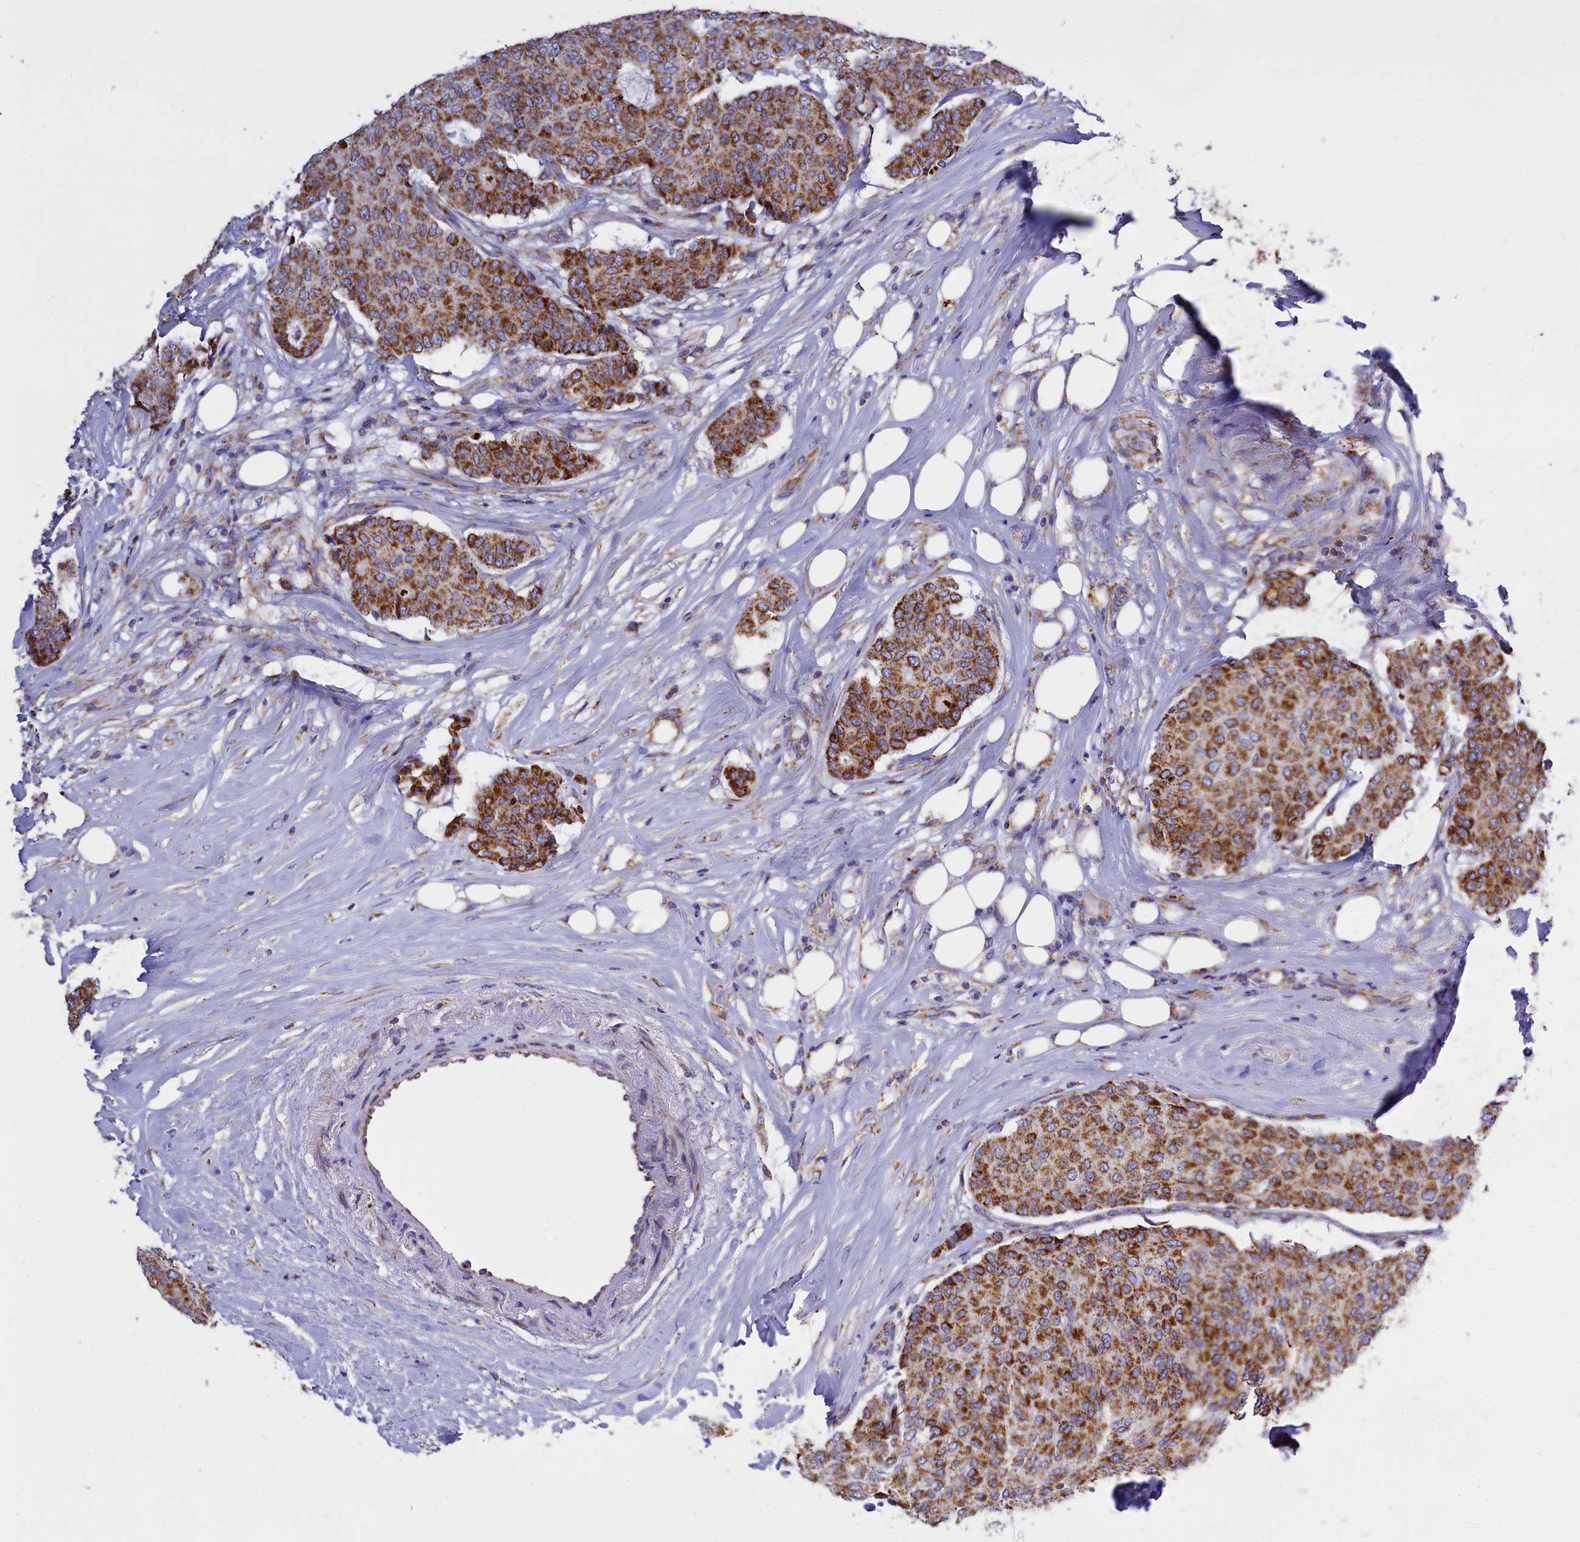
{"staining": {"intensity": "strong", "quantity": ">75%", "location": "cytoplasmic/membranous"}, "tissue": "breast cancer", "cell_type": "Tumor cells", "image_type": "cancer", "snomed": [{"axis": "morphology", "description": "Duct carcinoma"}, {"axis": "topography", "description": "Breast"}], "caption": "Breast cancer stained with IHC displays strong cytoplasmic/membranous positivity in about >75% of tumor cells. The staining is performed using DAB (3,3'-diaminobenzidine) brown chromogen to label protein expression. The nuclei are counter-stained blue using hematoxylin.", "gene": "VDAC2", "patient": {"sex": "female", "age": 75}}